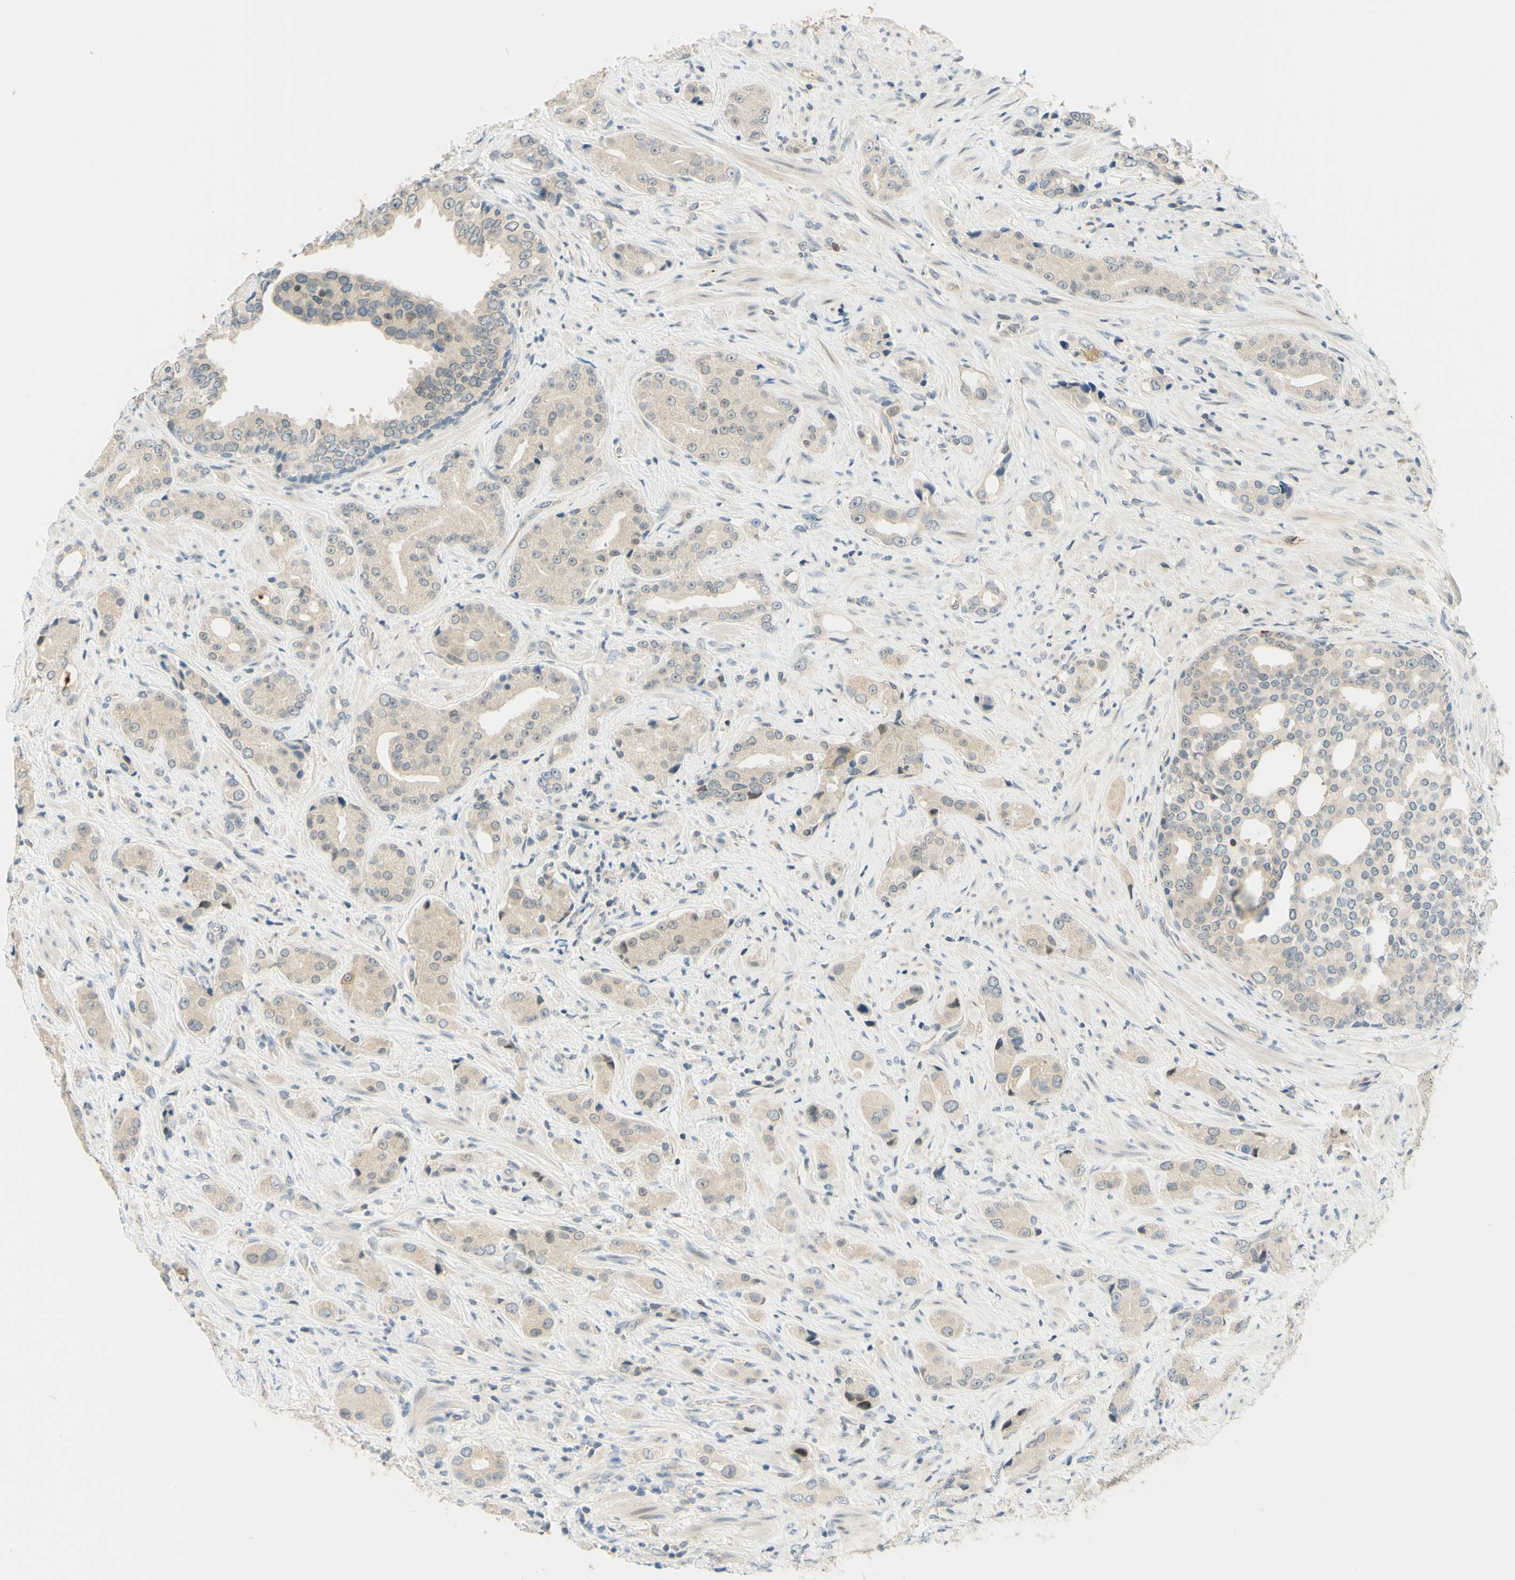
{"staining": {"intensity": "weak", "quantity": ">75%", "location": "cytoplasmic/membranous"}, "tissue": "prostate cancer", "cell_type": "Tumor cells", "image_type": "cancer", "snomed": [{"axis": "morphology", "description": "Adenocarcinoma, High grade"}, {"axis": "topography", "description": "Prostate"}], "caption": "This is a photomicrograph of IHC staining of prostate cancer (high-grade adenocarcinoma), which shows weak staining in the cytoplasmic/membranous of tumor cells.", "gene": "C2CD2L", "patient": {"sex": "male", "age": 71}}